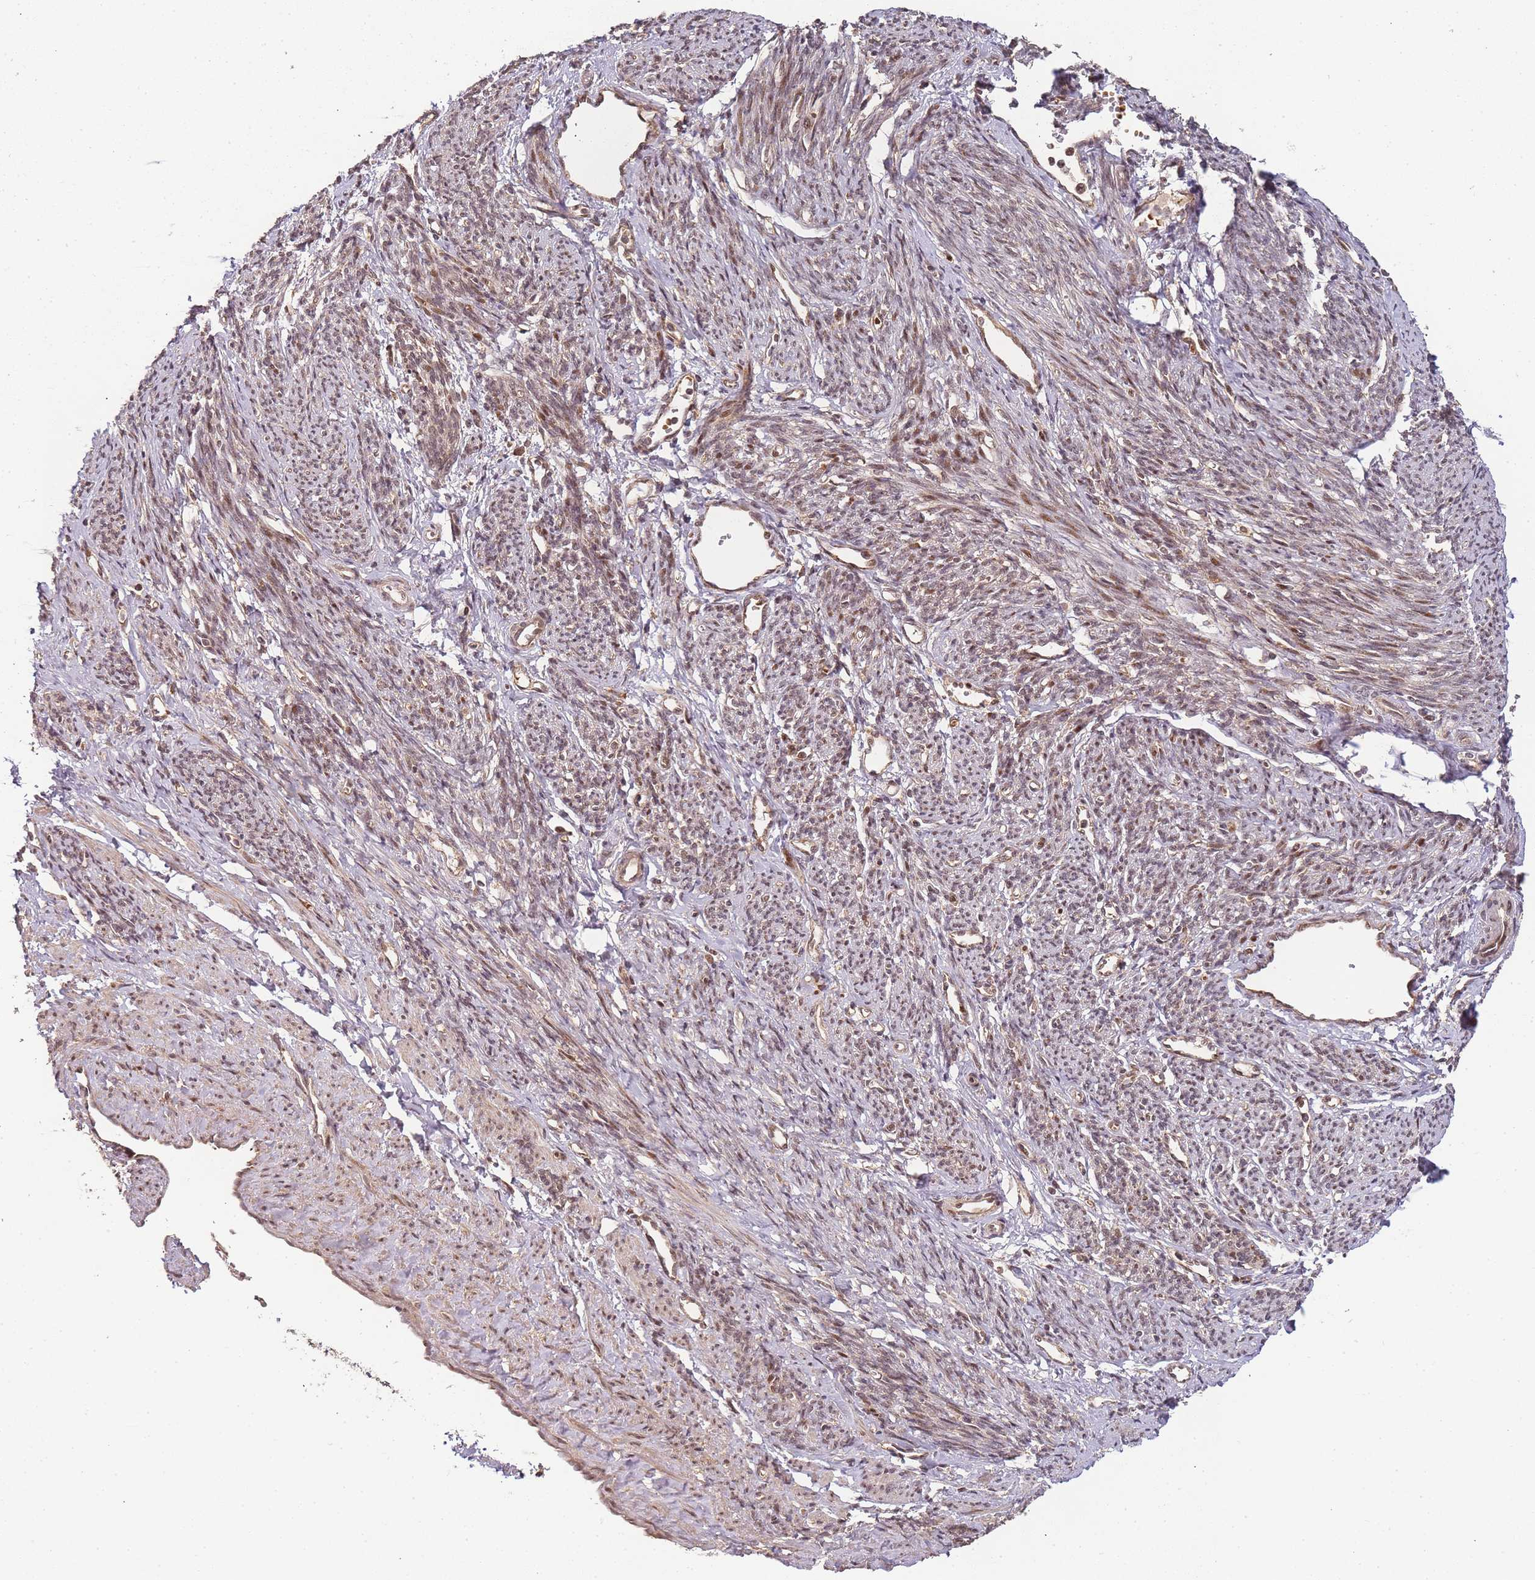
{"staining": {"intensity": "moderate", "quantity": ">75%", "location": "cytoplasmic/membranous,nuclear"}, "tissue": "smooth muscle", "cell_type": "Smooth muscle cells", "image_type": "normal", "snomed": [{"axis": "morphology", "description": "Normal tissue, NOS"}, {"axis": "topography", "description": "Smooth muscle"}, {"axis": "topography", "description": "Uterus"}], "caption": "Smooth muscle cells display moderate cytoplasmic/membranous,nuclear positivity in about >75% of cells in benign smooth muscle. (DAB = brown stain, brightfield microscopy at high magnification).", "gene": "ZNF497", "patient": {"sex": "female", "age": 59}}